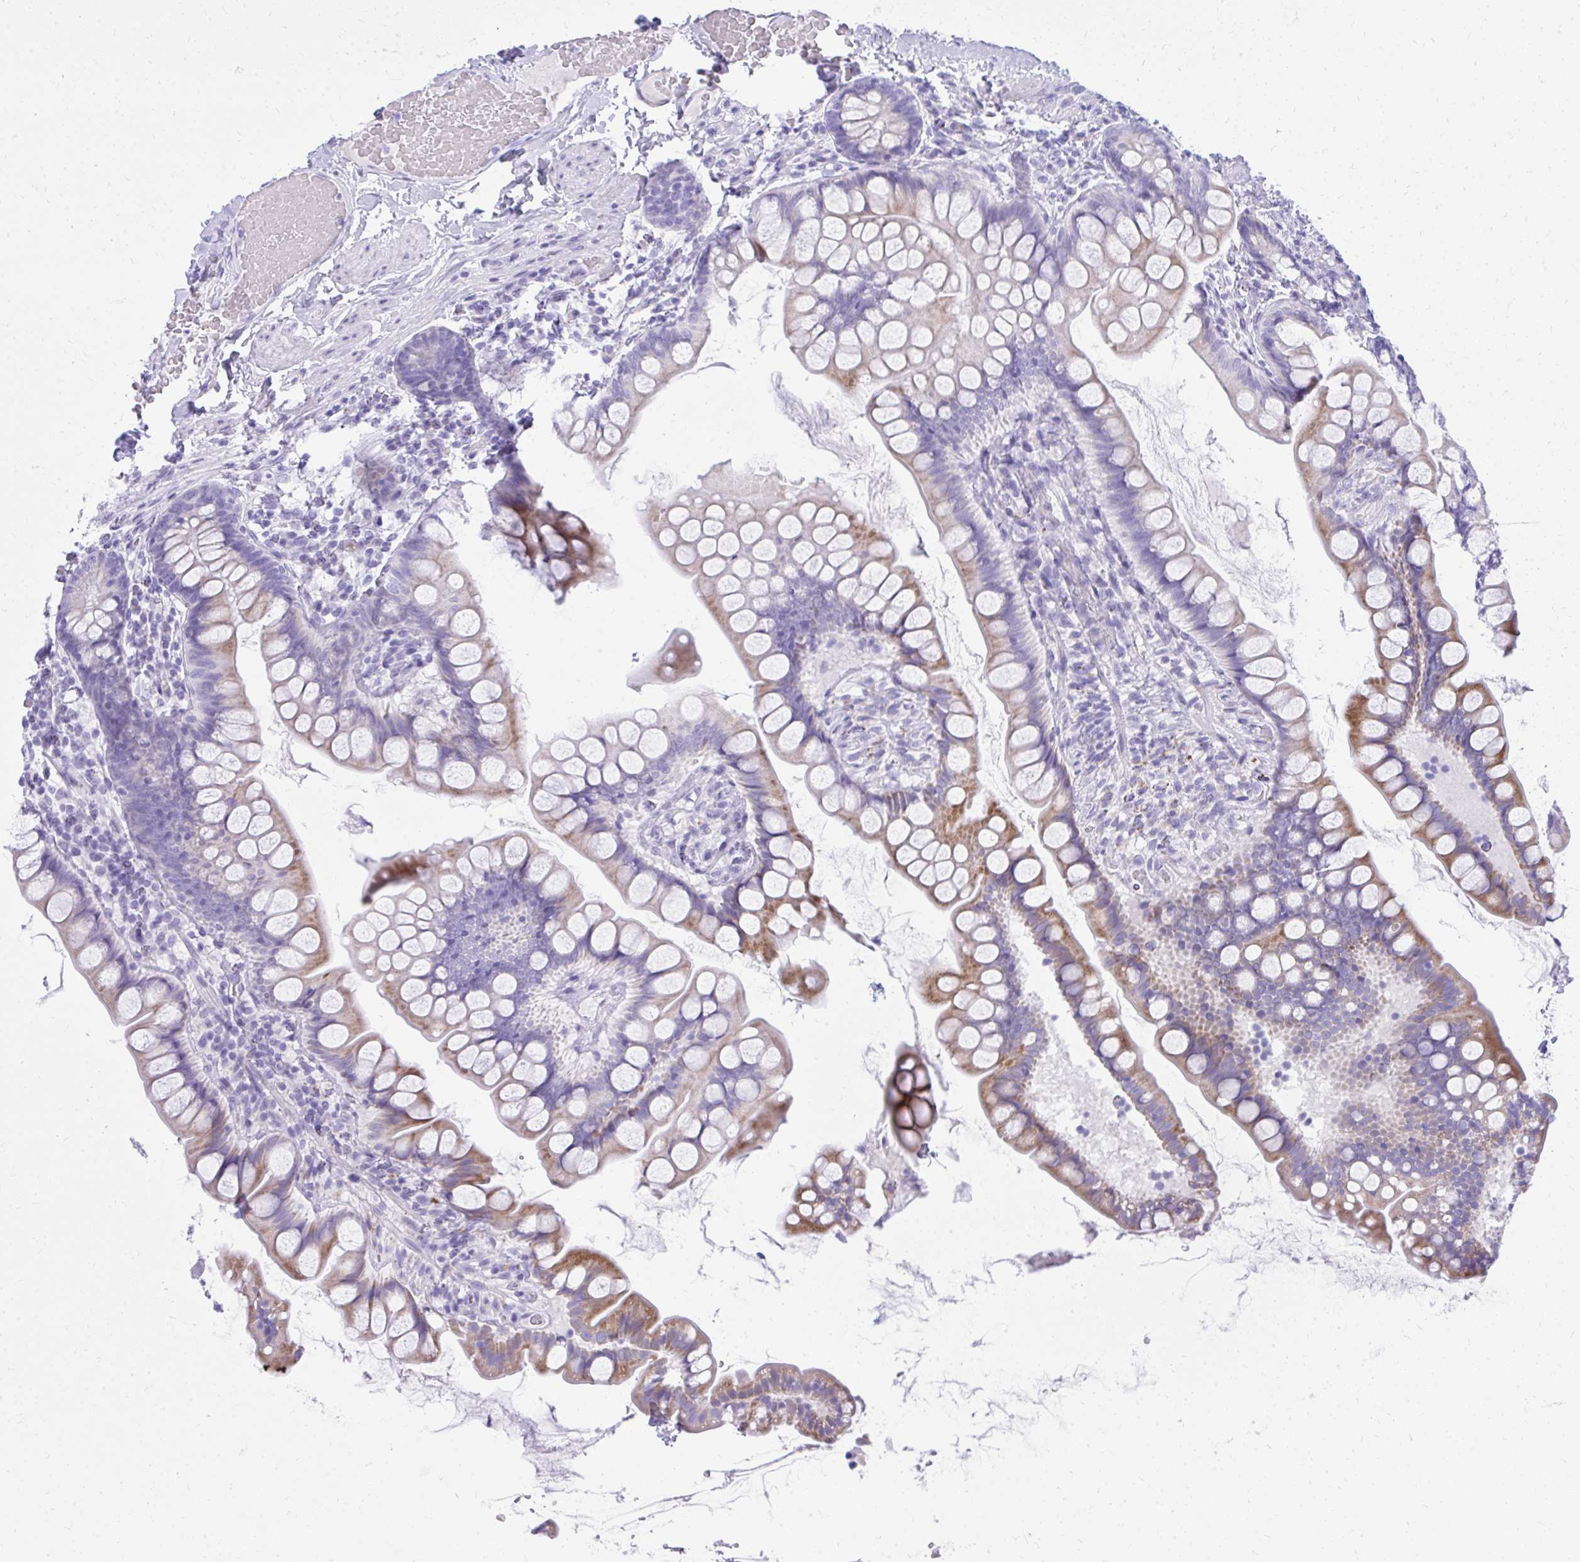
{"staining": {"intensity": "moderate", "quantity": "25%-75%", "location": "cytoplasmic/membranous"}, "tissue": "small intestine", "cell_type": "Glandular cells", "image_type": "normal", "snomed": [{"axis": "morphology", "description": "Normal tissue, NOS"}, {"axis": "topography", "description": "Small intestine"}], "caption": "Glandular cells show medium levels of moderate cytoplasmic/membranous positivity in about 25%-75% of cells in normal human small intestine.", "gene": "BCL6B", "patient": {"sex": "male", "age": 70}}